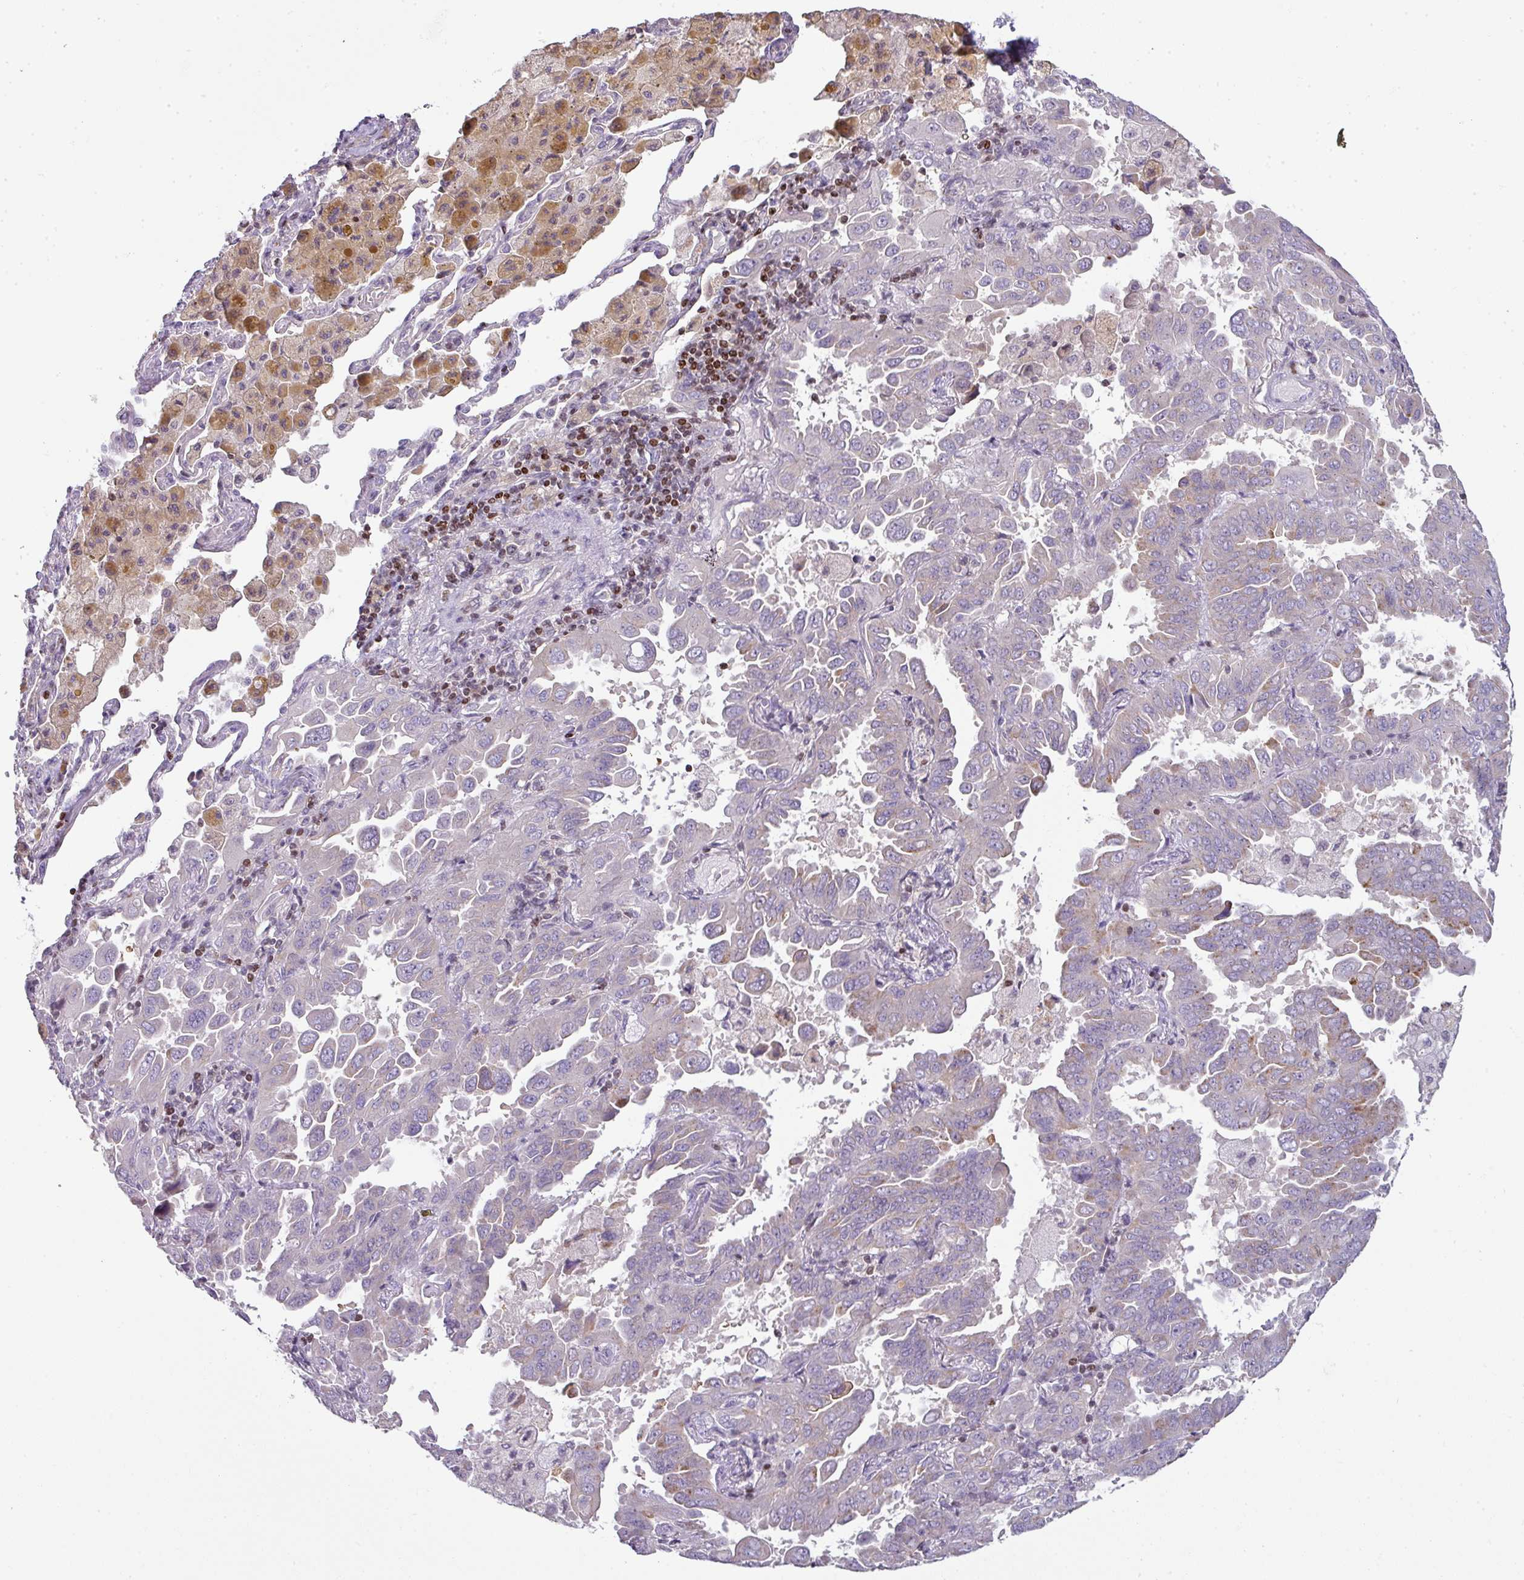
{"staining": {"intensity": "weak", "quantity": "<25%", "location": "cytoplasmic/membranous"}, "tissue": "lung cancer", "cell_type": "Tumor cells", "image_type": "cancer", "snomed": [{"axis": "morphology", "description": "Adenocarcinoma, NOS"}, {"axis": "topography", "description": "Lung"}], "caption": "This micrograph is of lung cancer stained with immunohistochemistry to label a protein in brown with the nuclei are counter-stained blue. There is no expression in tumor cells.", "gene": "STAT5A", "patient": {"sex": "male", "age": 64}}